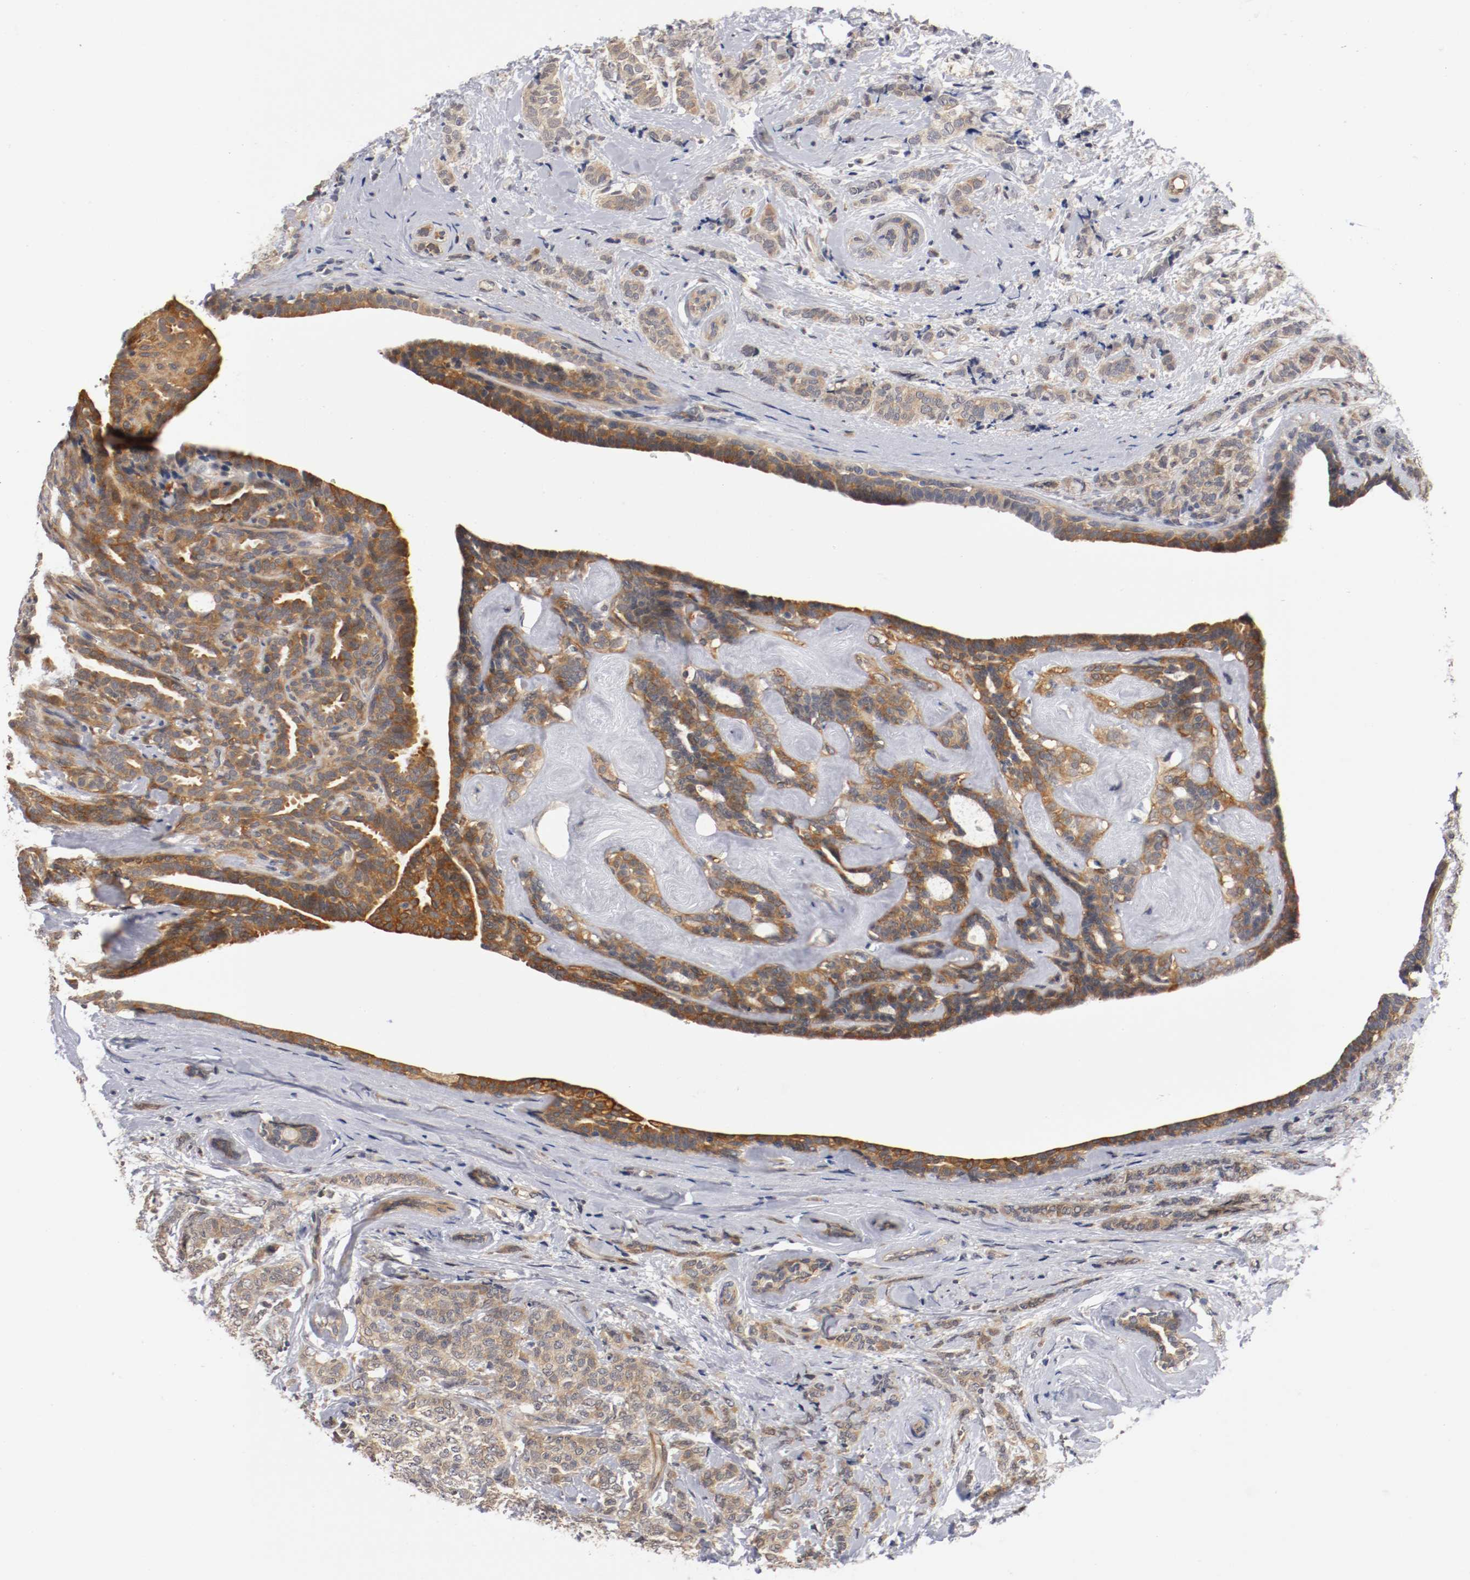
{"staining": {"intensity": "moderate", "quantity": ">75%", "location": "cytoplasmic/membranous"}, "tissue": "breast cancer", "cell_type": "Tumor cells", "image_type": "cancer", "snomed": [{"axis": "morphology", "description": "Lobular carcinoma"}, {"axis": "topography", "description": "Breast"}], "caption": "A histopathology image showing moderate cytoplasmic/membranous expression in approximately >75% of tumor cells in lobular carcinoma (breast), as visualized by brown immunohistochemical staining.", "gene": "RBM23", "patient": {"sex": "female", "age": 60}}